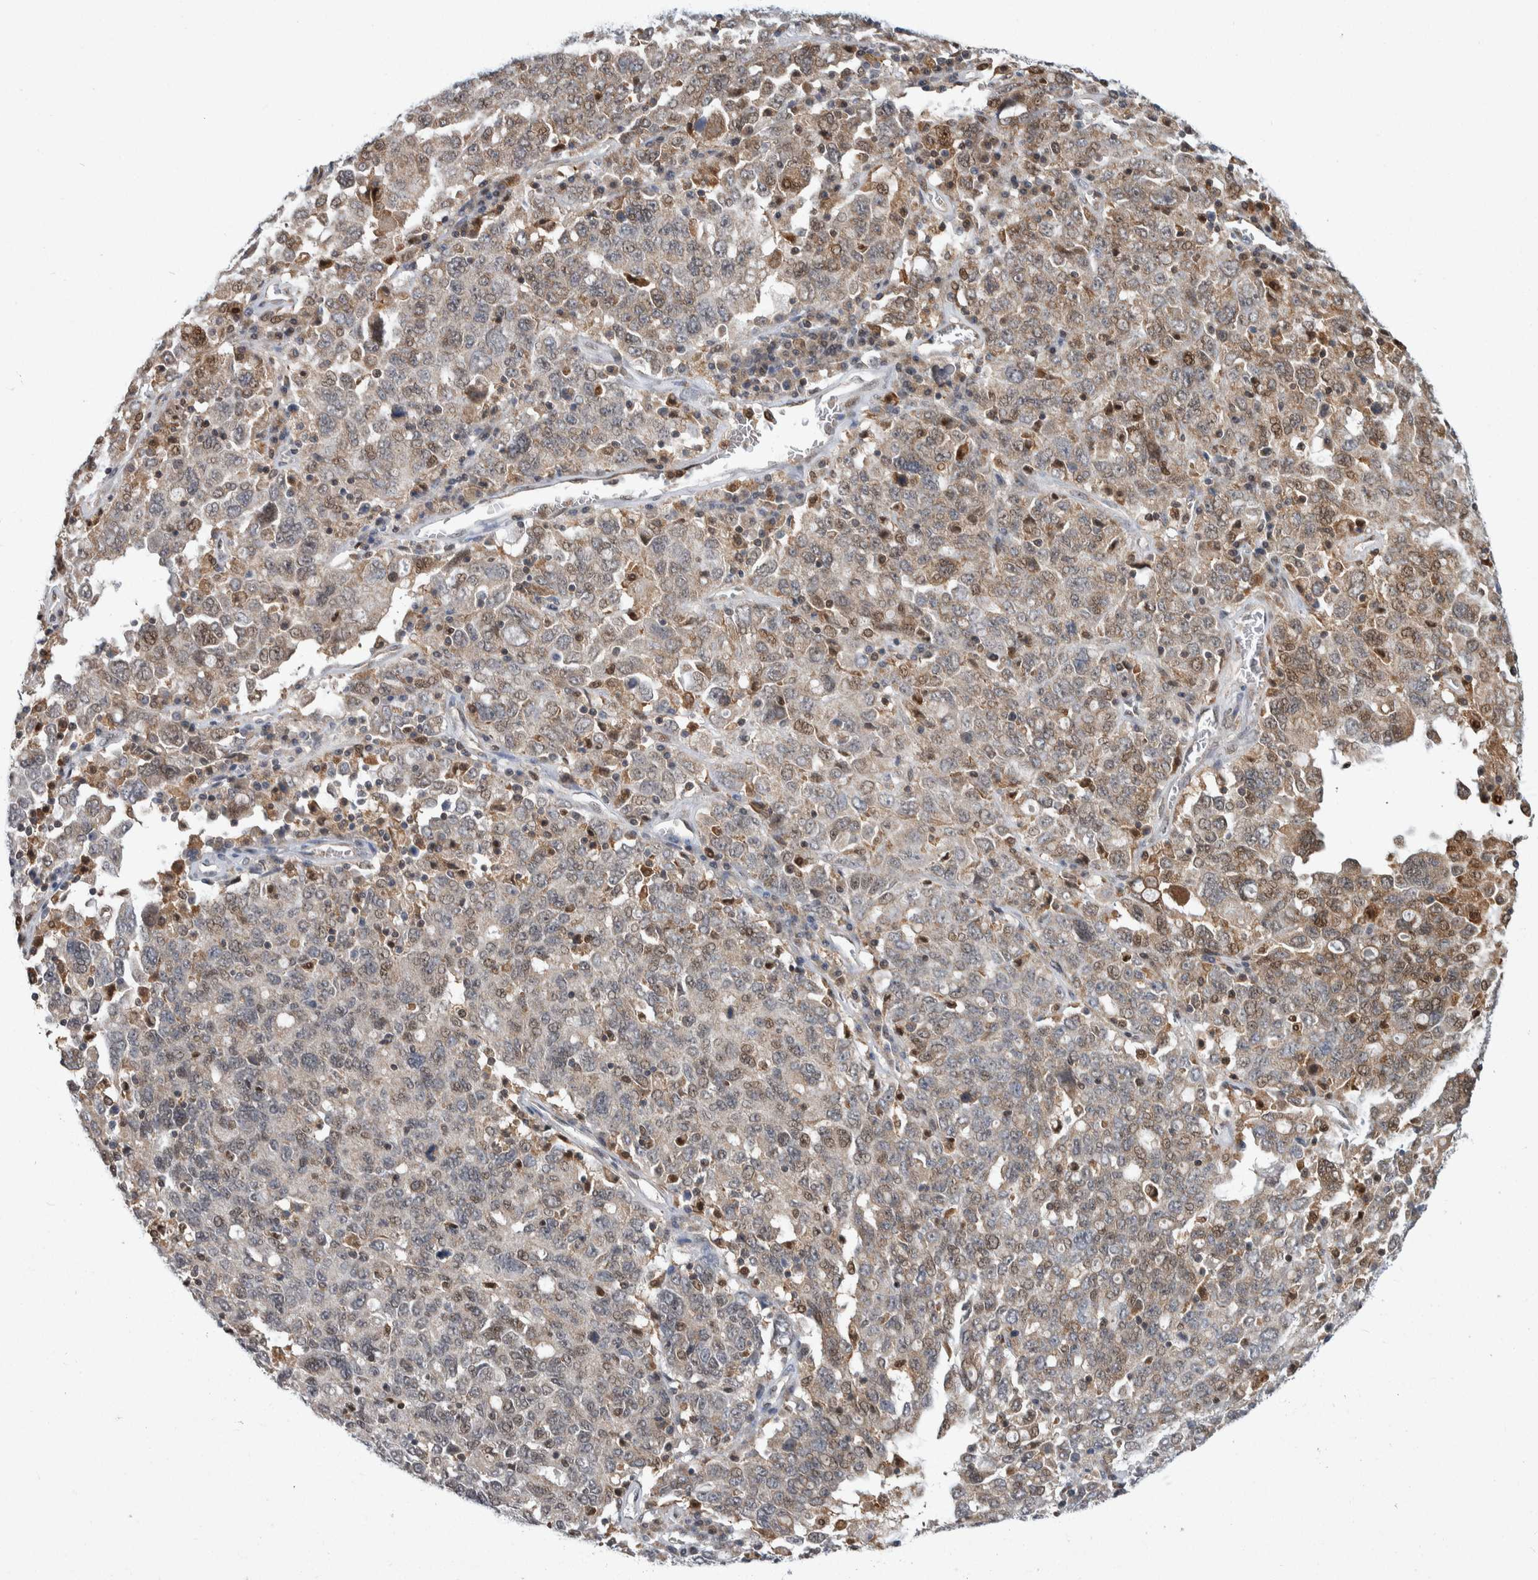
{"staining": {"intensity": "weak", "quantity": "25%-75%", "location": "cytoplasmic/membranous,nuclear"}, "tissue": "ovarian cancer", "cell_type": "Tumor cells", "image_type": "cancer", "snomed": [{"axis": "morphology", "description": "Carcinoma, endometroid"}, {"axis": "topography", "description": "Ovary"}], "caption": "Immunohistochemical staining of human ovarian cancer (endometroid carcinoma) reveals low levels of weak cytoplasmic/membranous and nuclear protein expression in approximately 25%-75% of tumor cells.", "gene": "PTPA", "patient": {"sex": "female", "age": 62}}